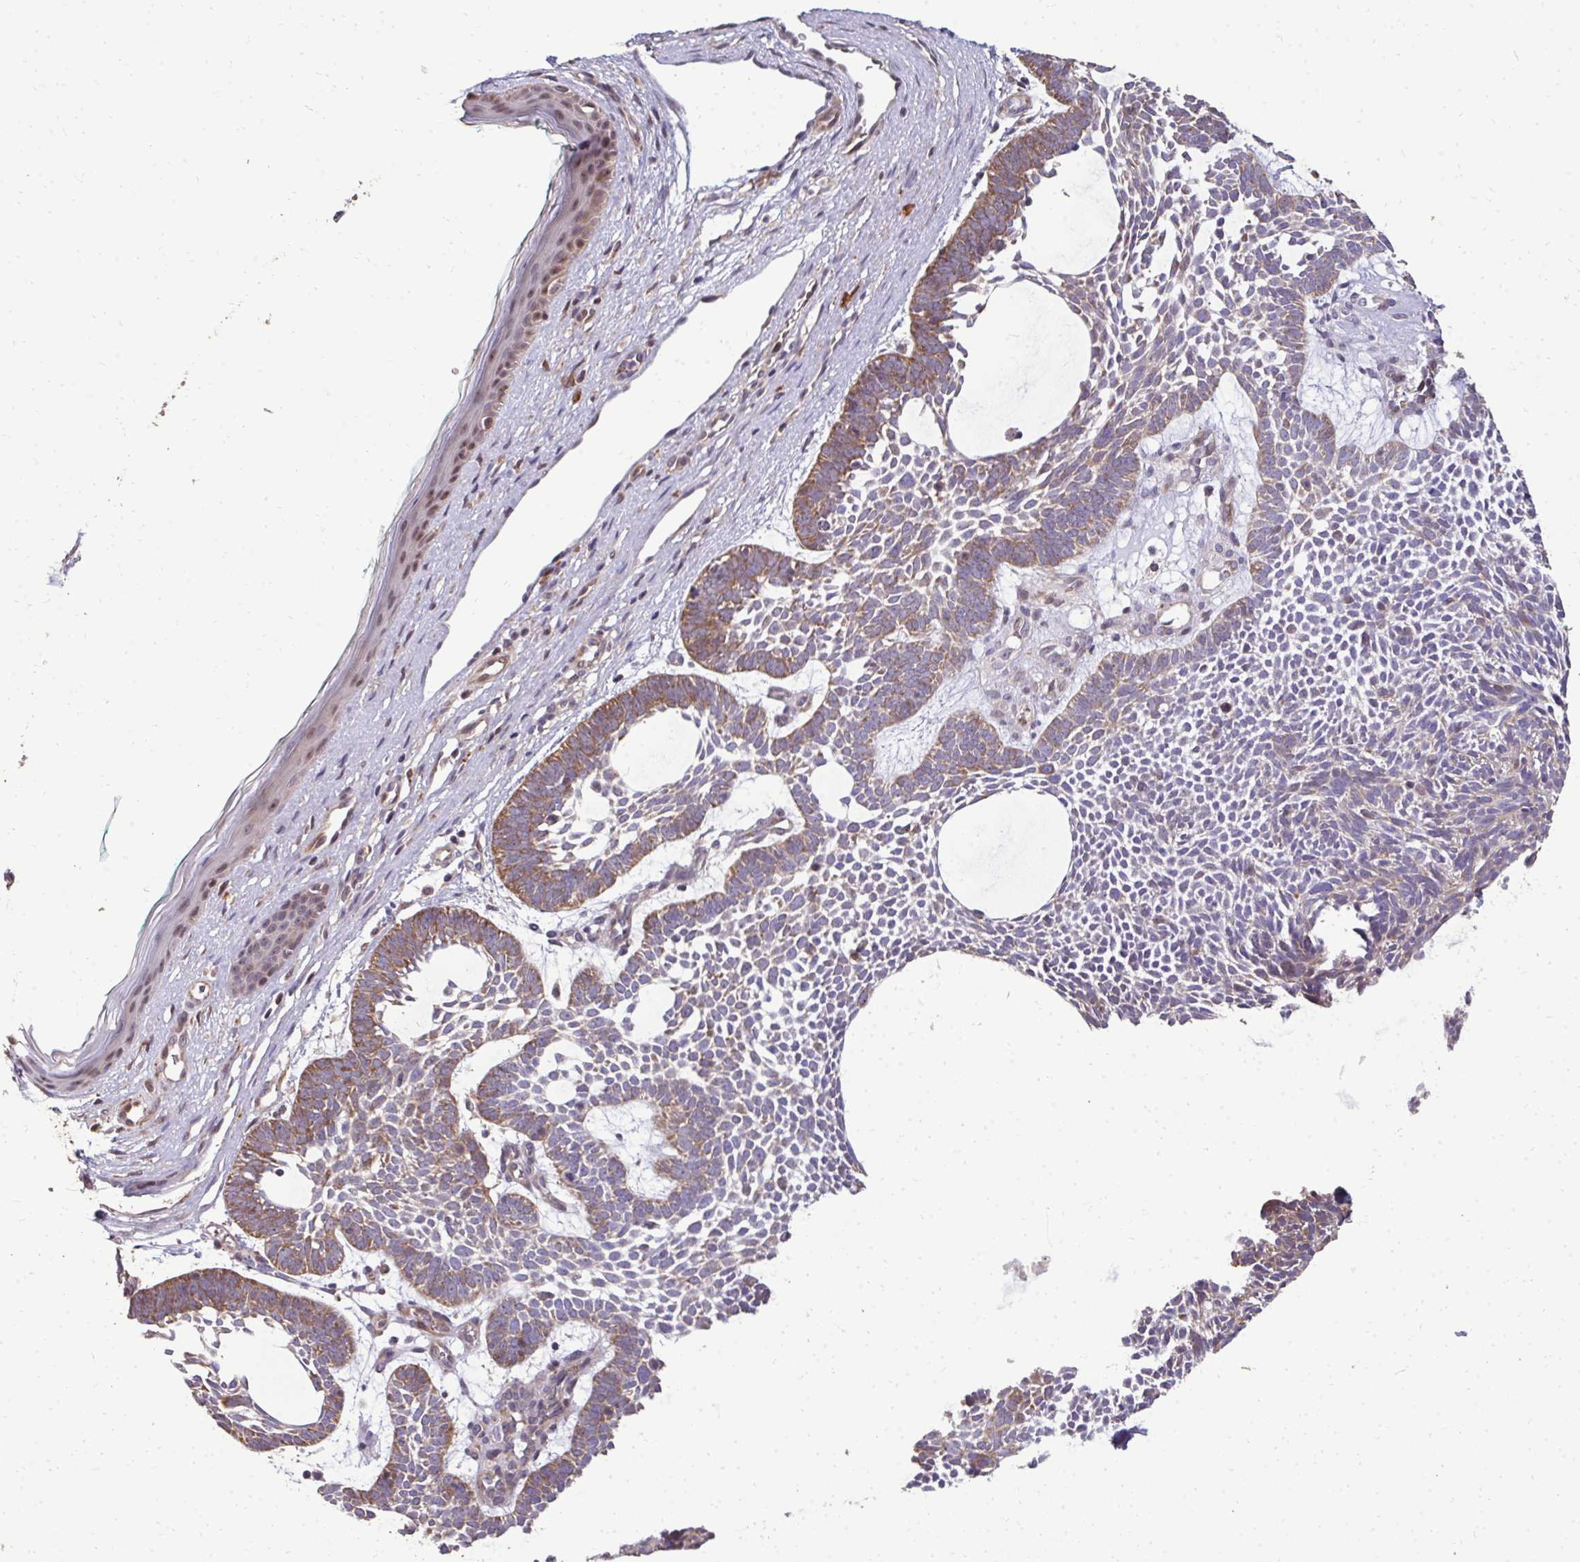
{"staining": {"intensity": "moderate", "quantity": ">75%", "location": "cytoplasmic/membranous"}, "tissue": "skin cancer", "cell_type": "Tumor cells", "image_type": "cancer", "snomed": [{"axis": "morphology", "description": "Basal cell carcinoma"}, {"axis": "topography", "description": "Skin"}, {"axis": "topography", "description": "Skin of face"}], "caption": "A micrograph of human basal cell carcinoma (skin) stained for a protein shows moderate cytoplasmic/membranous brown staining in tumor cells.", "gene": "FIBCD1", "patient": {"sex": "male", "age": 83}}